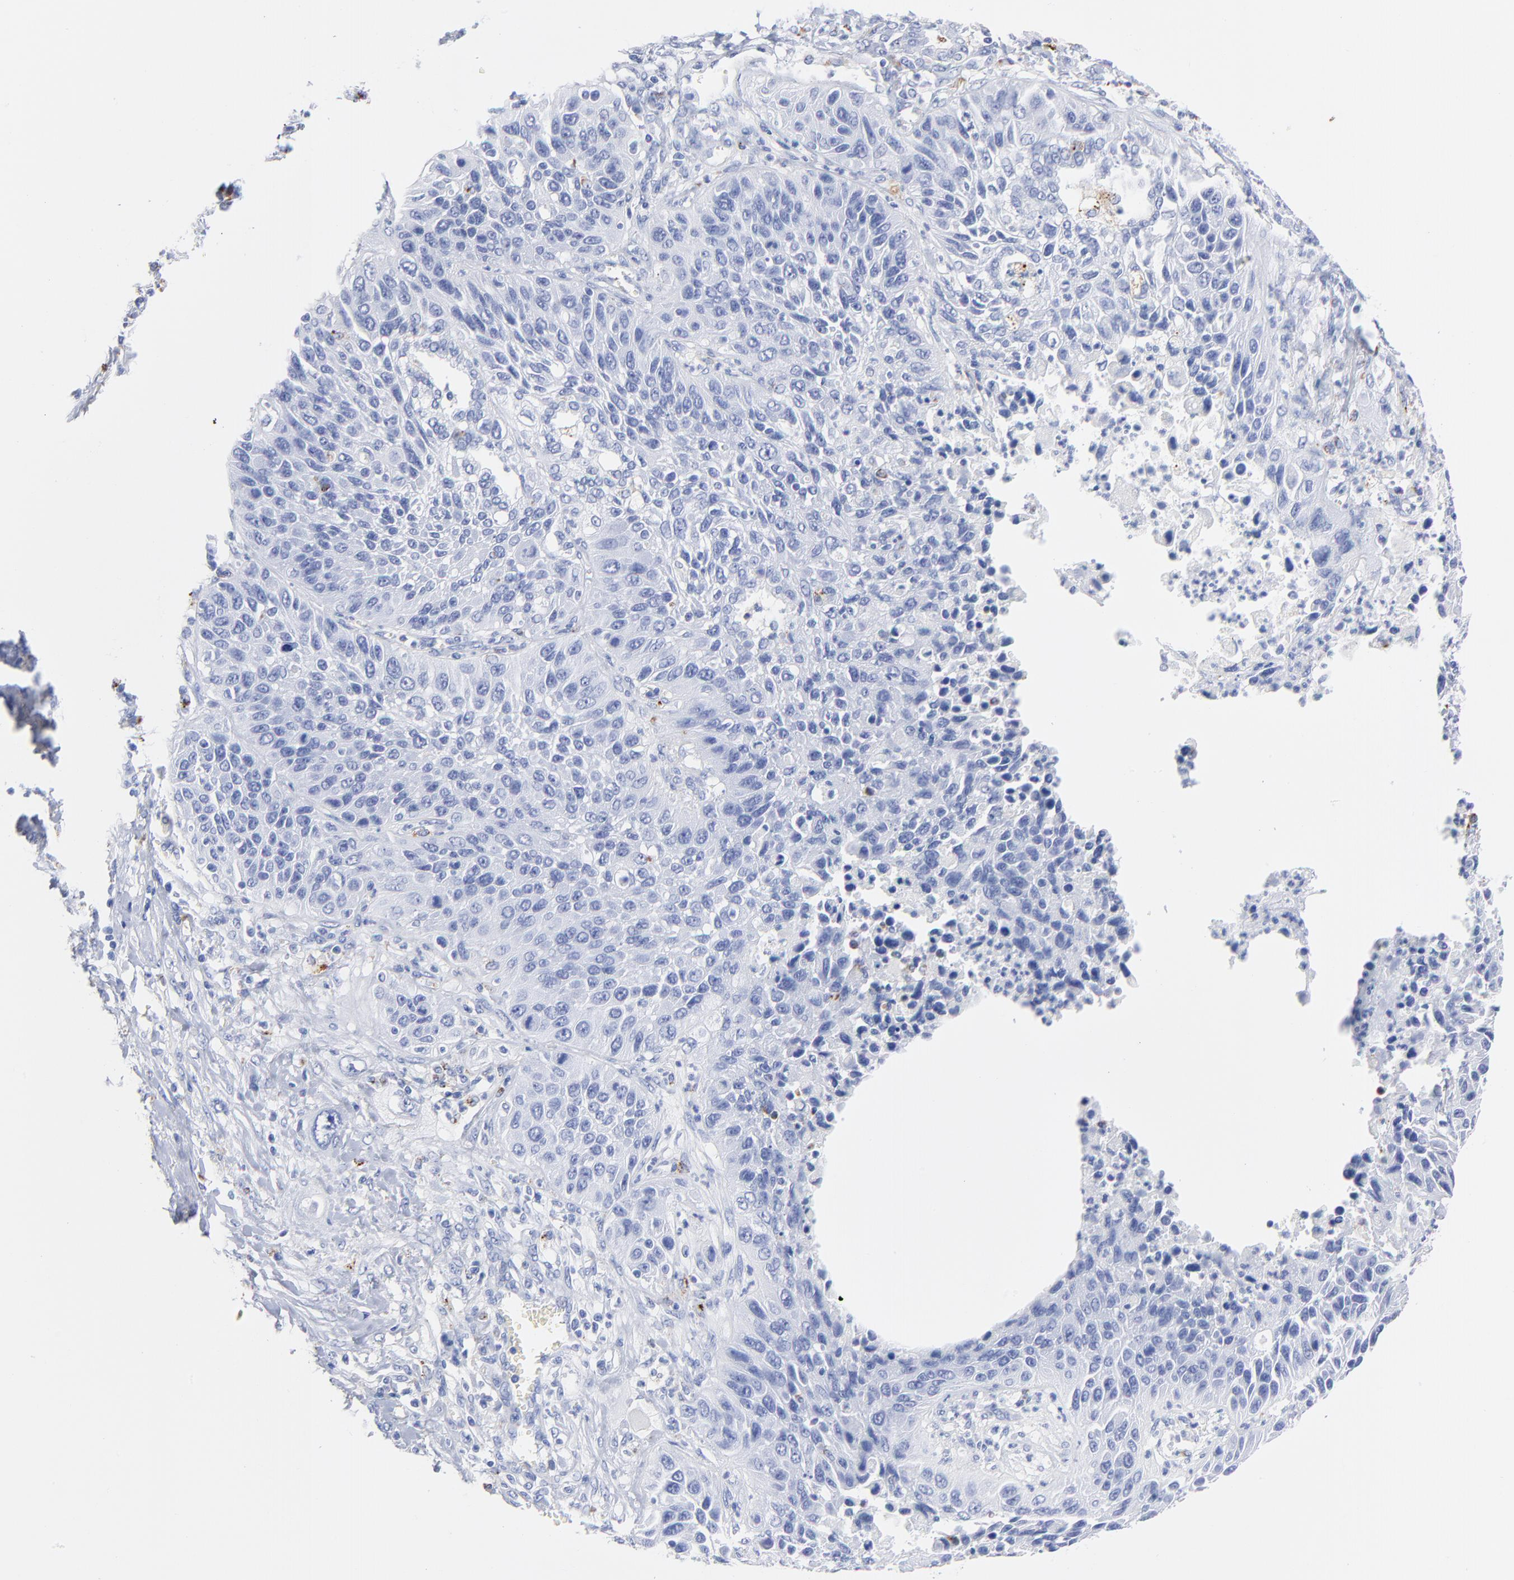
{"staining": {"intensity": "moderate", "quantity": "<25%", "location": "cytoplasmic/membranous"}, "tissue": "lung cancer", "cell_type": "Tumor cells", "image_type": "cancer", "snomed": [{"axis": "morphology", "description": "Squamous cell carcinoma, NOS"}, {"axis": "topography", "description": "Lung"}], "caption": "Immunohistochemistry (IHC) (DAB (3,3'-diaminobenzidine)) staining of lung squamous cell carcinoma exhibits moderate cytoplasmic/membranous protein positivity in approximately <25% of tumor cells. (Stains: DAB (3,3'-diaminobenzidine) in brown, nuclei in blue, Microscopy: brightfield microscopy at high magnification).", "gene": "CPVL", "patient": {"sex": "female", "age": 76}}